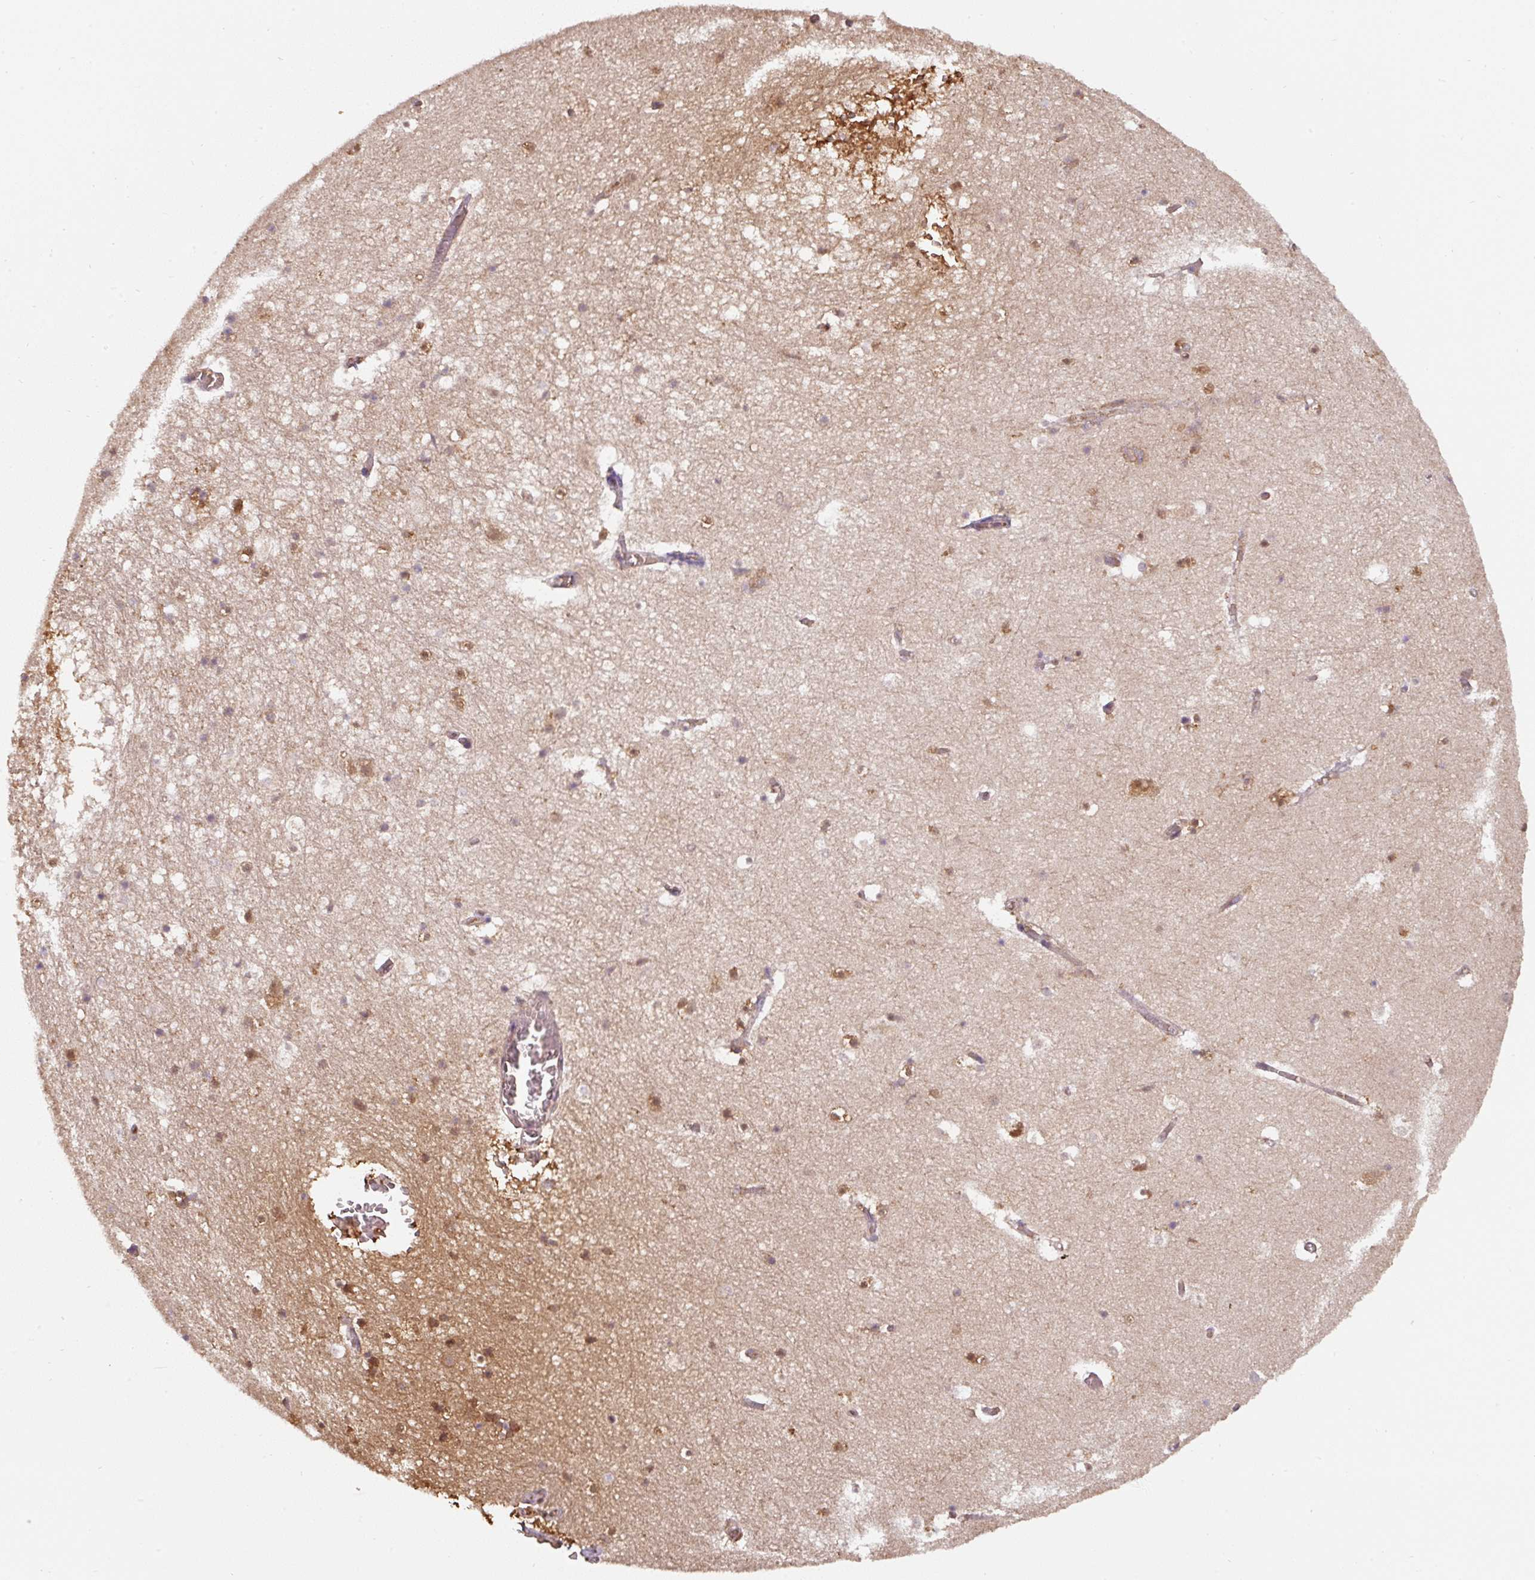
{"staining": {"intensity": "moderate", "quantity": "25%-75%", "location": "cytoplasmic/membranous"}, "tissue": "hippocampus", "cell_type": "Glial cells", "image_type": "normal", "snomed": [{"axis": "morphology", "description": "Normal tissue, NOS"}, {"axis": "topography", "description": "Hippocampus"}], "caption": "Immunohistochemical staining of benign human hippocampus shows 25%-75% levels of moderate cytoplasmic/membranous protein expression in approximately 25%-75% of glial cells. (brown staining indicates protein expression, while blue staining denotes nuclei).", "gene": "ST13", "patient": {"sex": "female", "age": 52}}